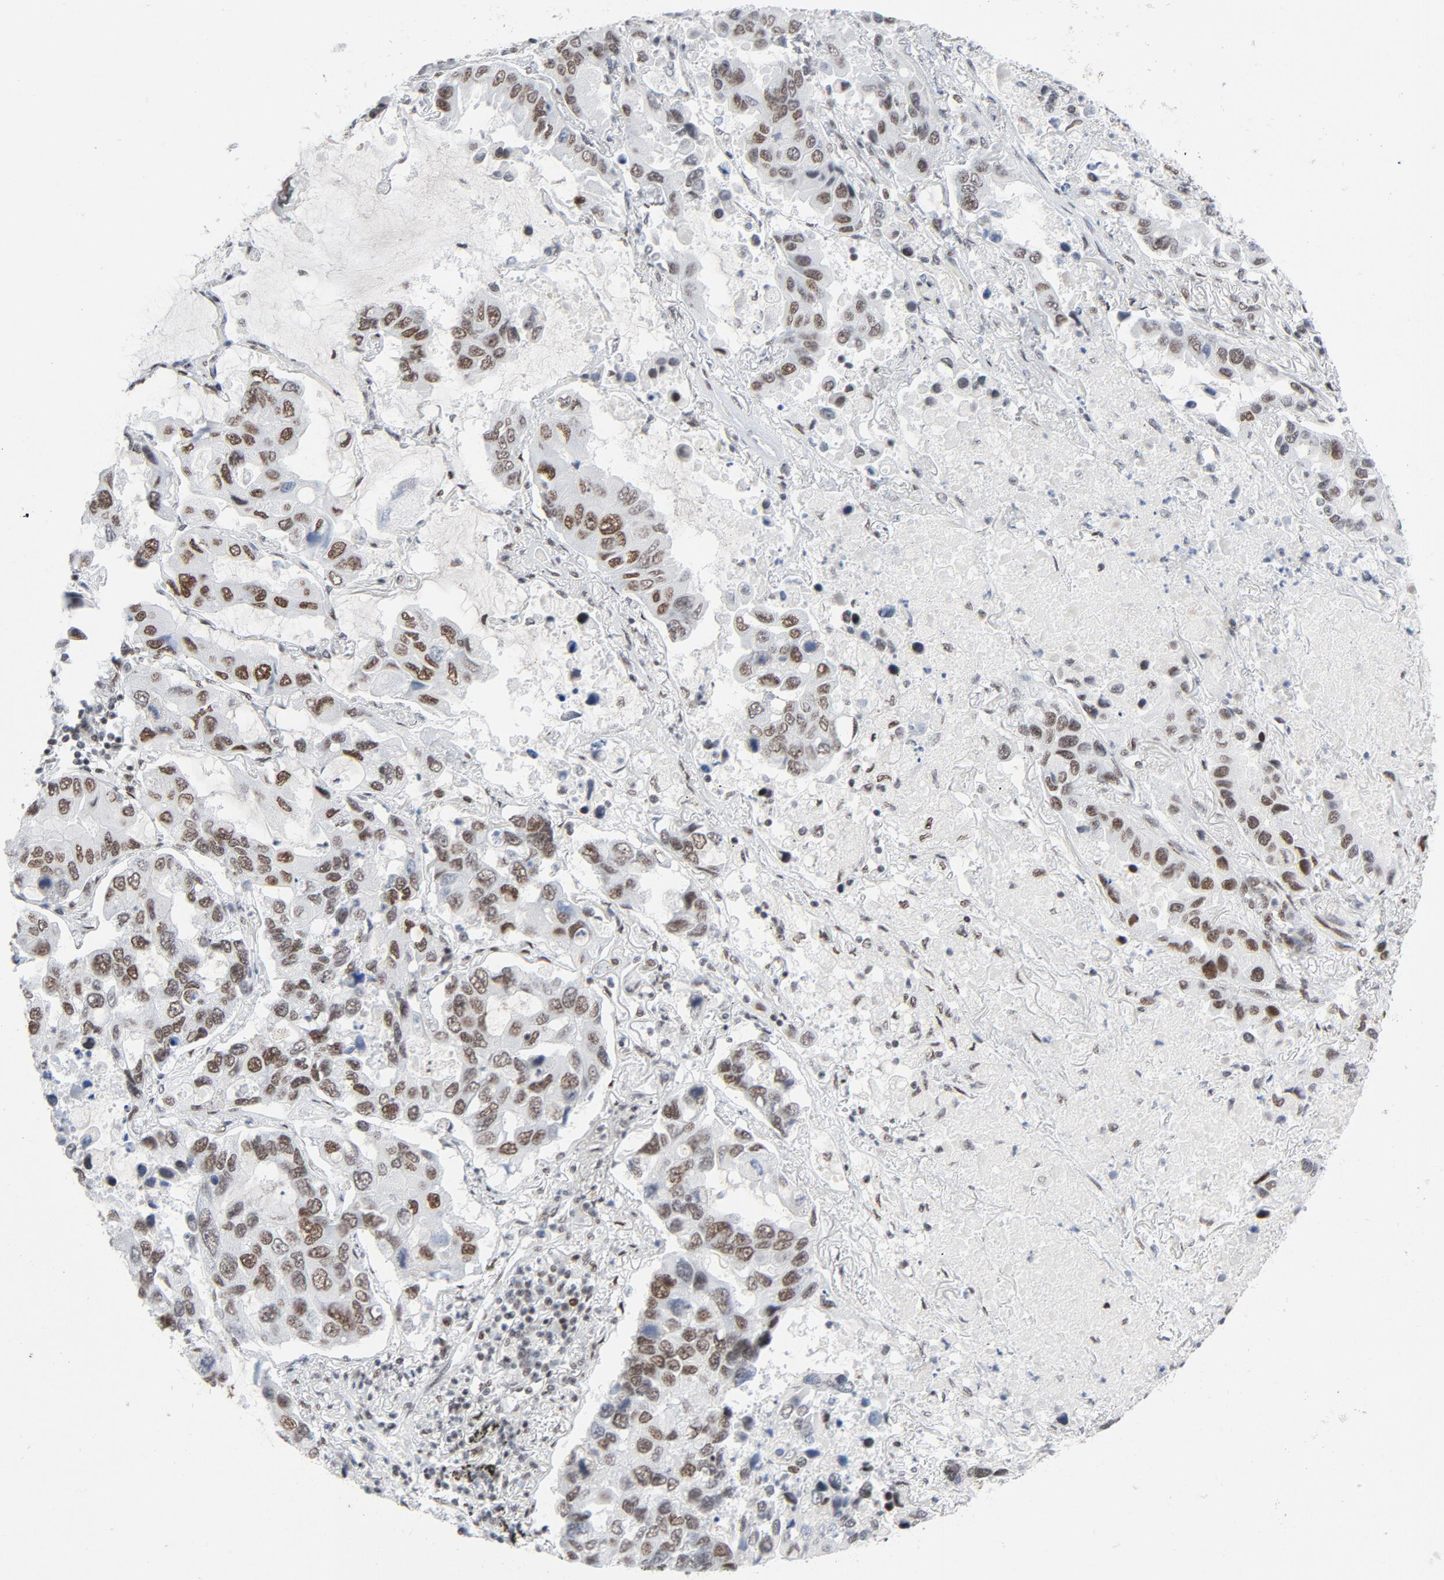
{"staining": {"intensity": "moderate", "quantity": ">75%", "location": "nuclear"}, "tissue": "lung cancer", "cell_type": "Tumor cells", "image_type": "cancer", "snomed": [{"axis": "morphology", "description": "Adenocarcinoma, NOS"}, {"axis": "topography", "description": "Lung"}], "caption": "Immunohistochemistry of lung adenocarcinoma displays medium levels of moderate nuclear staining in approximately >75% of tumor cells. Immunohistochemistry (ihc) stains the protein in brown and the nuclei are stained blue.", "gene": "HSF1", "patient": {"sex": "male", "age": 64}}